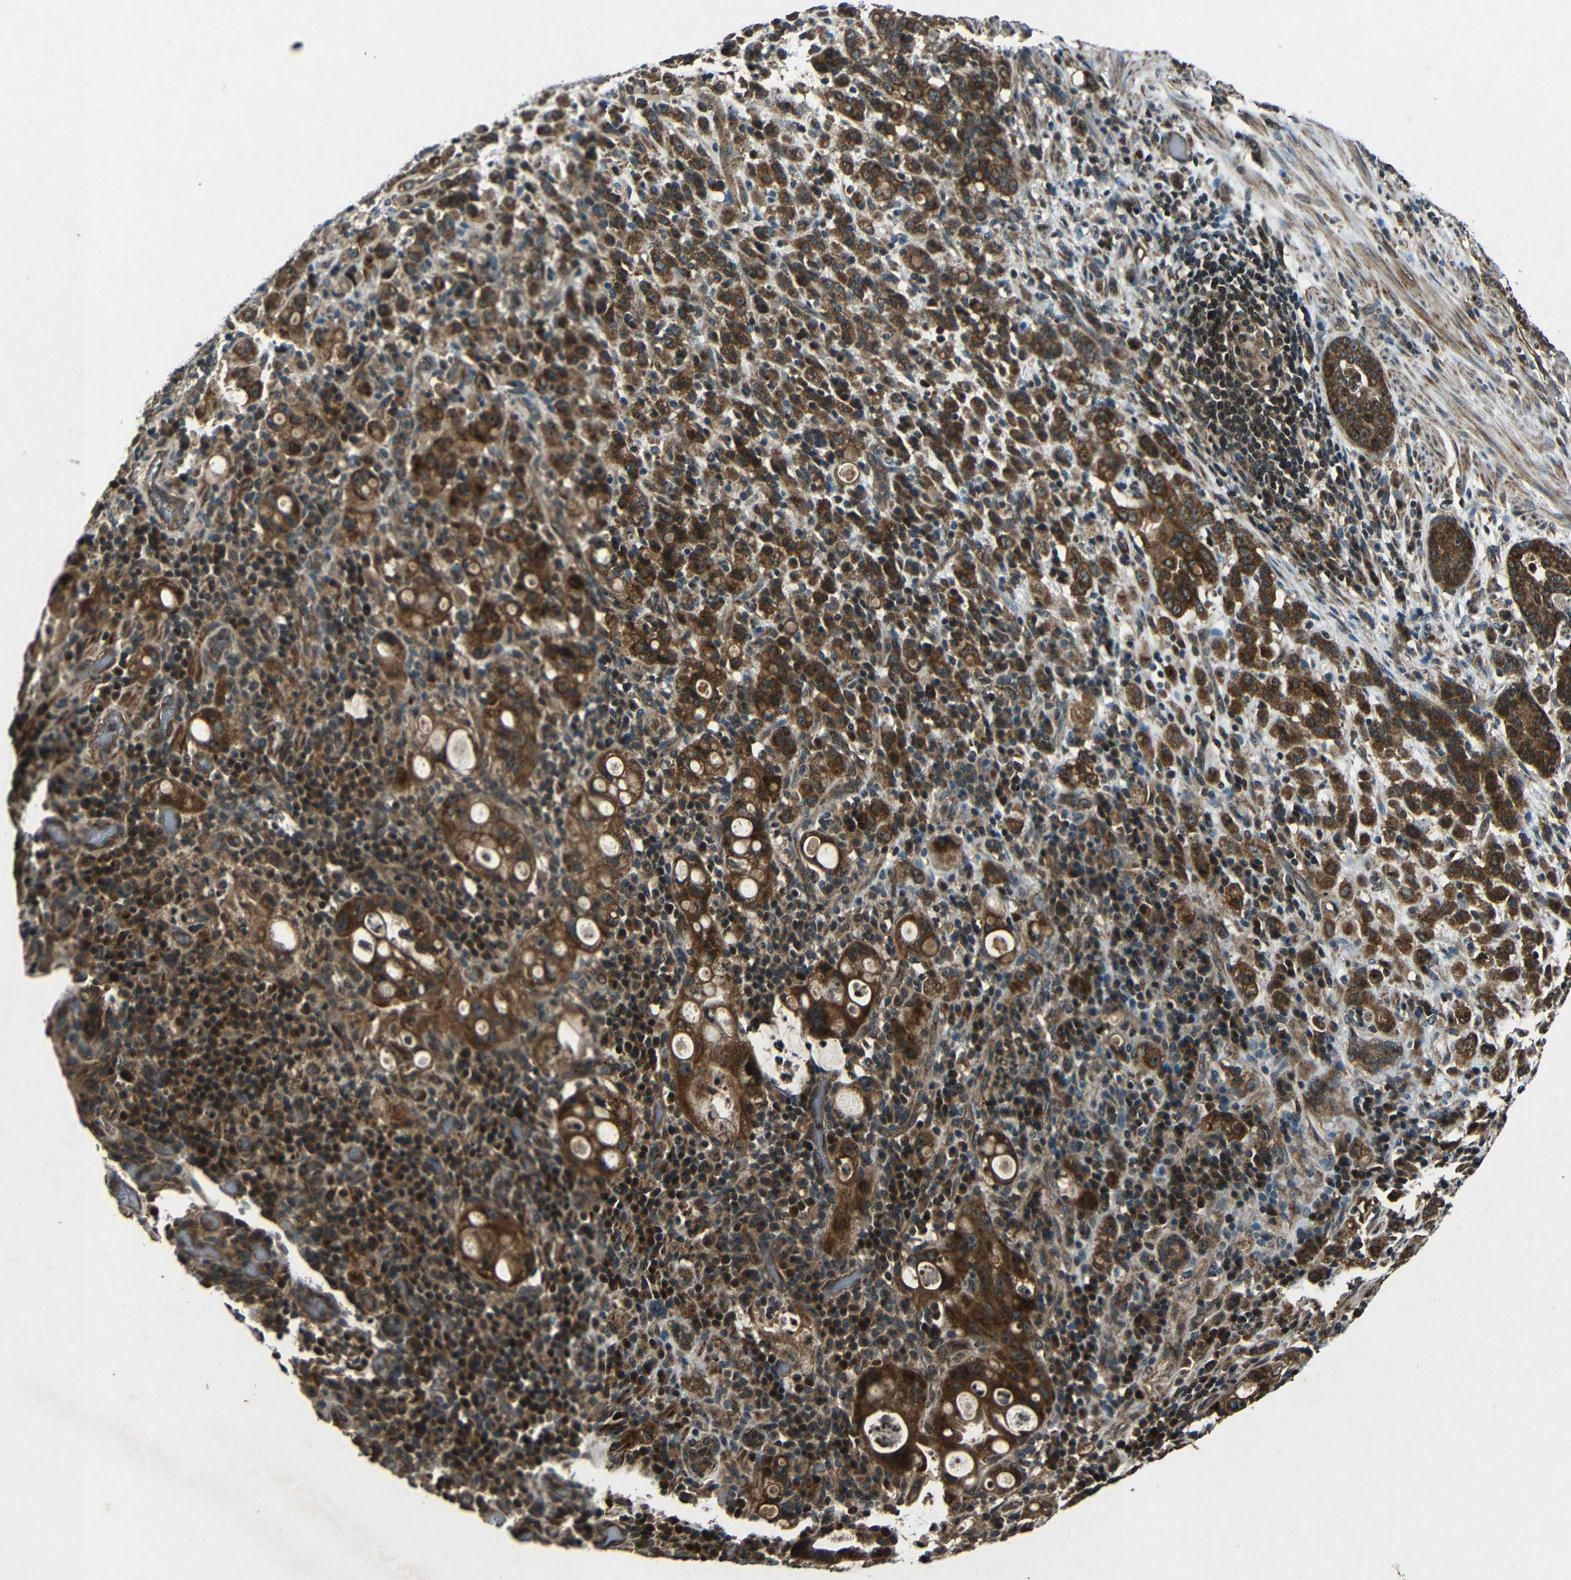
{"staining": {"intensity": "strong", "quantity": ">75%", "location": "cytoplasmic/membranous"}, "tissue": "stomach cancer", "cell_type": "Tumor cells", "image_type": "cancer", "snomed": [{"axis": "morphology", "description": "Adenocarcinoma, NOS"}, {"axis": "topography", "description": "Stomach, lower"}], "caption": "High-power microscopy captured an immunohistochemistry (IHC) histopathology image of stomach adenocarcinoma, revealing strong cytoplasmic/membranous expression in approximately >75% of tumor cells. Ihc stains the protein of interest in brown and the nuclei are stained blue.", "gene": "PLK2", "patient": {"sex": "male", "age": 88}}